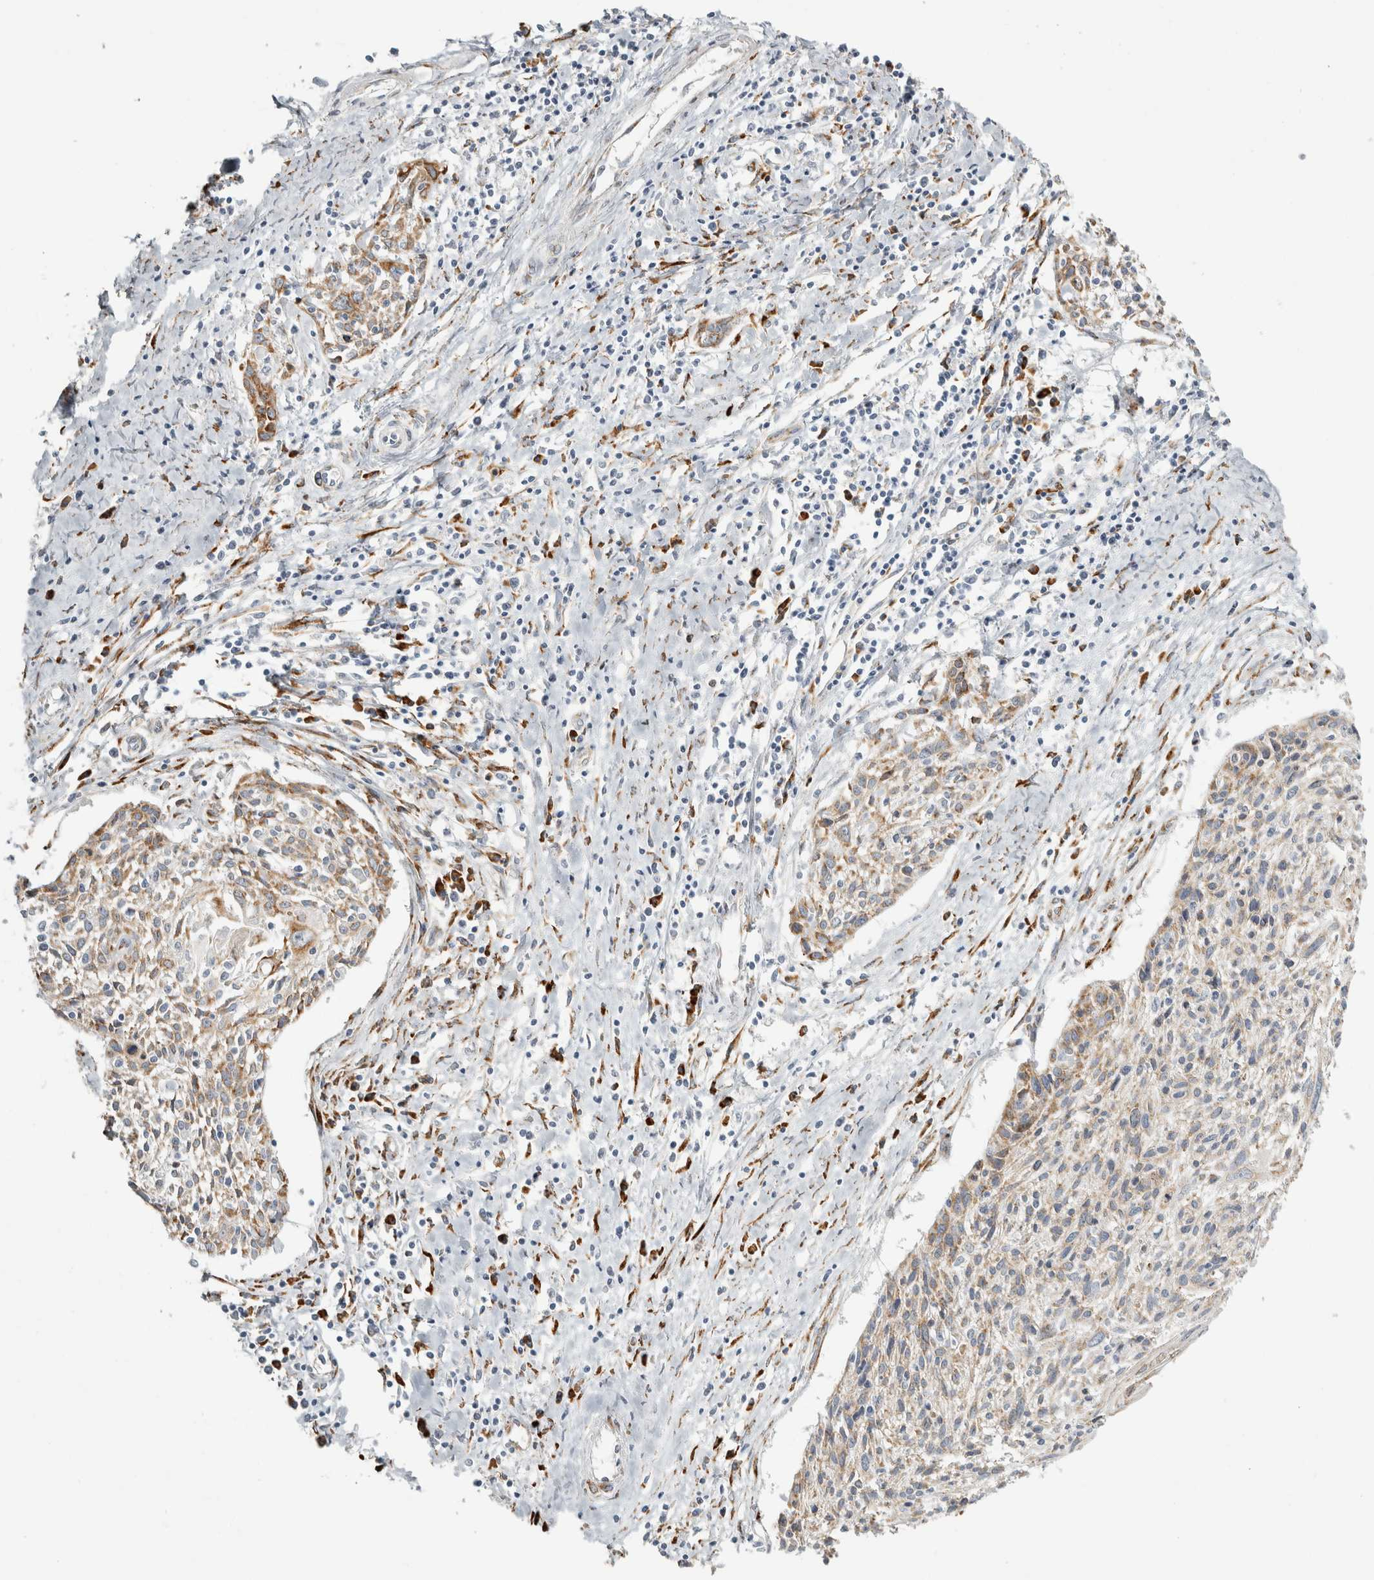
{"staining": {"intensity": "moderate", "quantity": "25%-75%", "location": "cytoplasmic/membranous"}, "tissue": "cervical cancer", "cell_type": "Tumor cells", "image_type": "cancer", "snomed": [{"axis": "morphology", "description": "Squamous cell carcinoma, NOS"}, {"axis": "topography", "description": "Cervix"}], "caption": "Immunohistochemistry (IHC) histopathology image of squamous cell carcinoma (cervical) stained for a protein (brown), which demonstrates medium levels of moderate cytoplasmic/membranous expression in about 25%-75% of tumor cells.", "gene": "OSTN", "patient": {"sex": "female", "age": 51}}